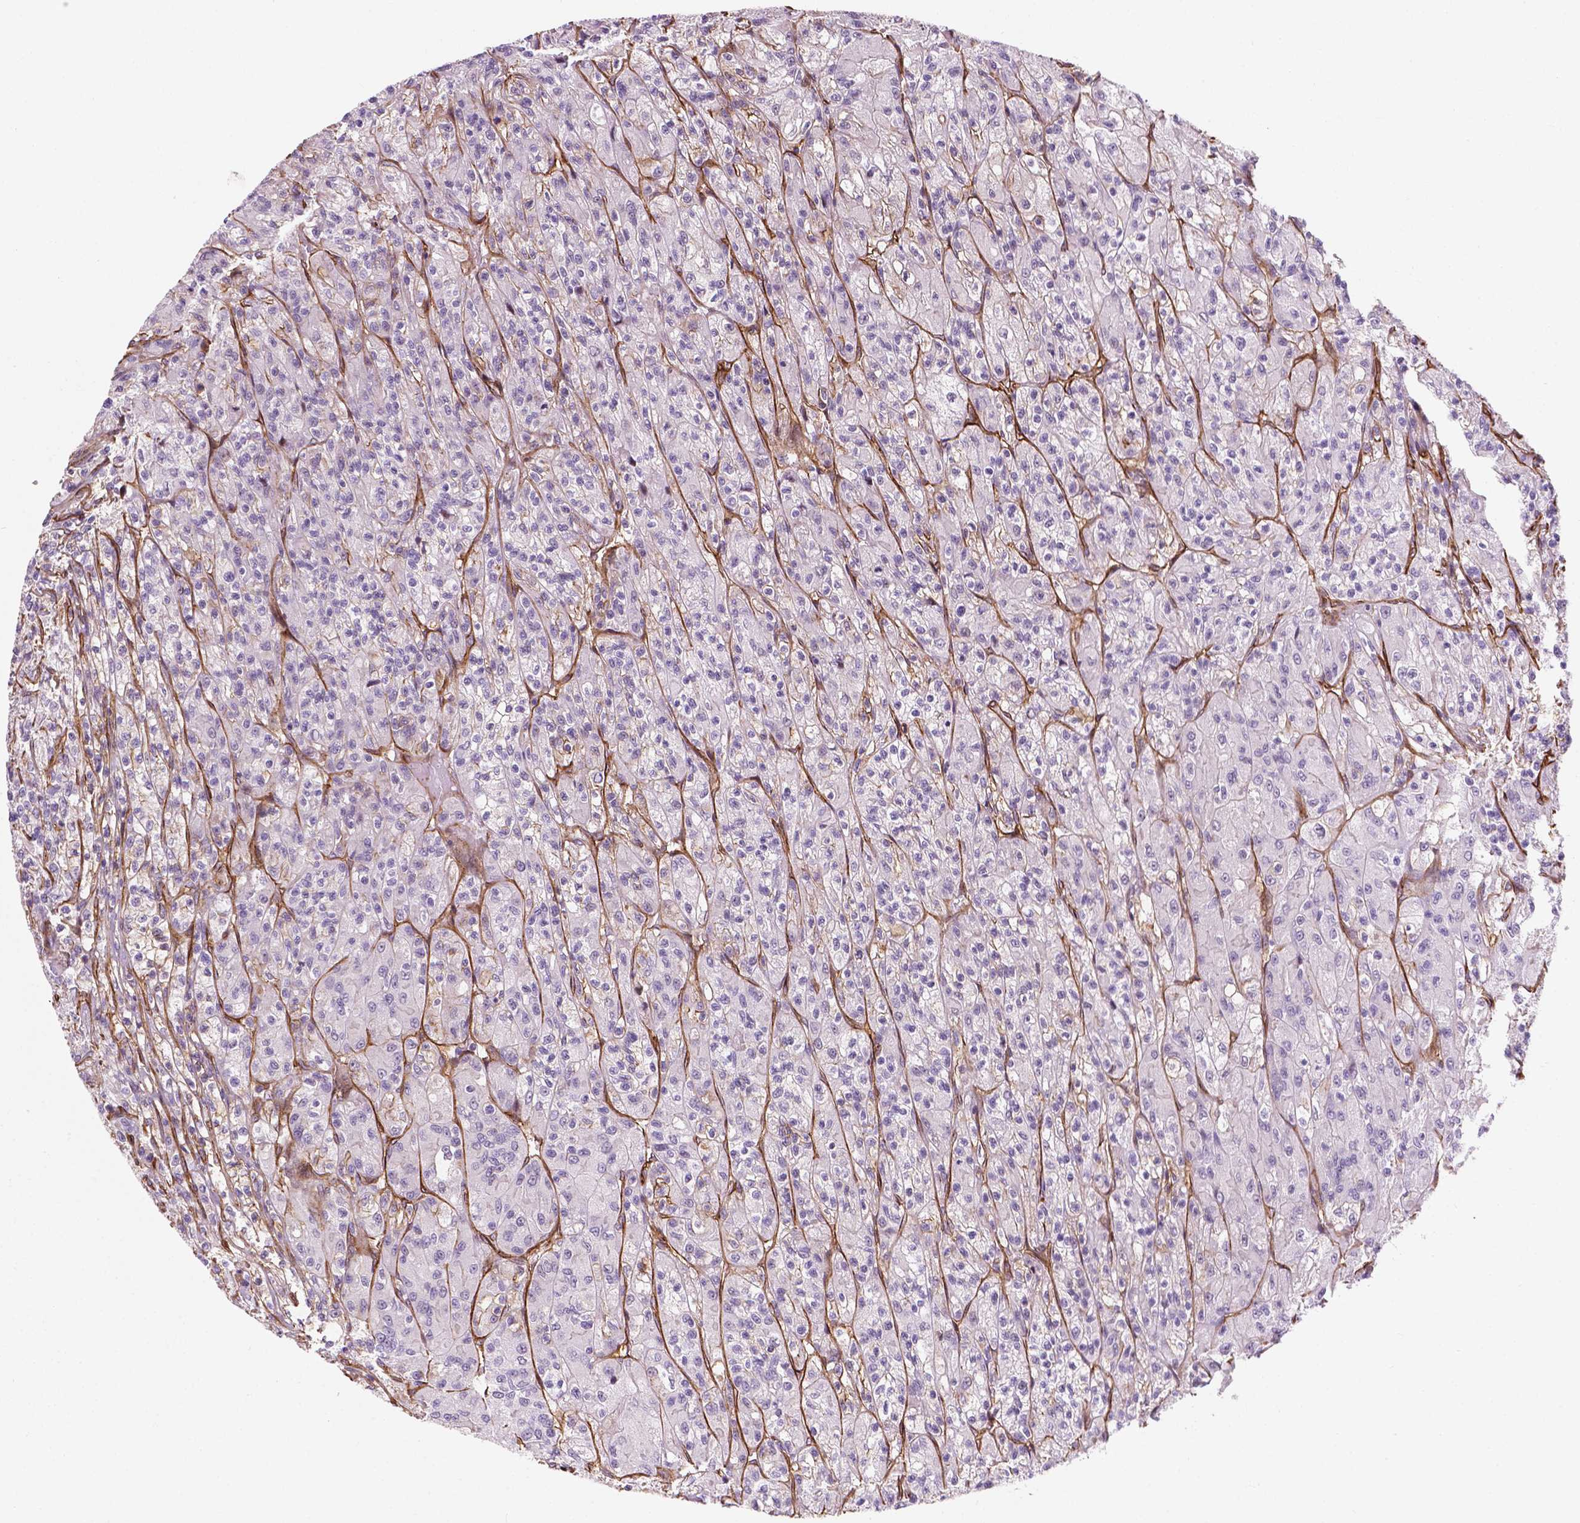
{"staining": {"intensity": "moderate", "quantity": "<25%", "location": "cytoplasmic/membranous"}, "tissue": "renal cancer", "cell_type": "Tumor cells", "image_type": "cancer", "snomed": [{"axis": "morphology", "description": "Adenocarcinoma, NOS"}, {"axis": "topography", "description": "Kidney"}], "caption": "IHC image of neoplastic tissue: human renal cancer (adenocarcinoma) stained using IHC demonstrates low levels of moderate protein expression localized specifically in the cytoplasmic/membranous of tumor cells, appearing as a cytoplasmic/membranous brown color.", "gene": "EGFL8", "patient": {"sex": "female", "age": 70}}